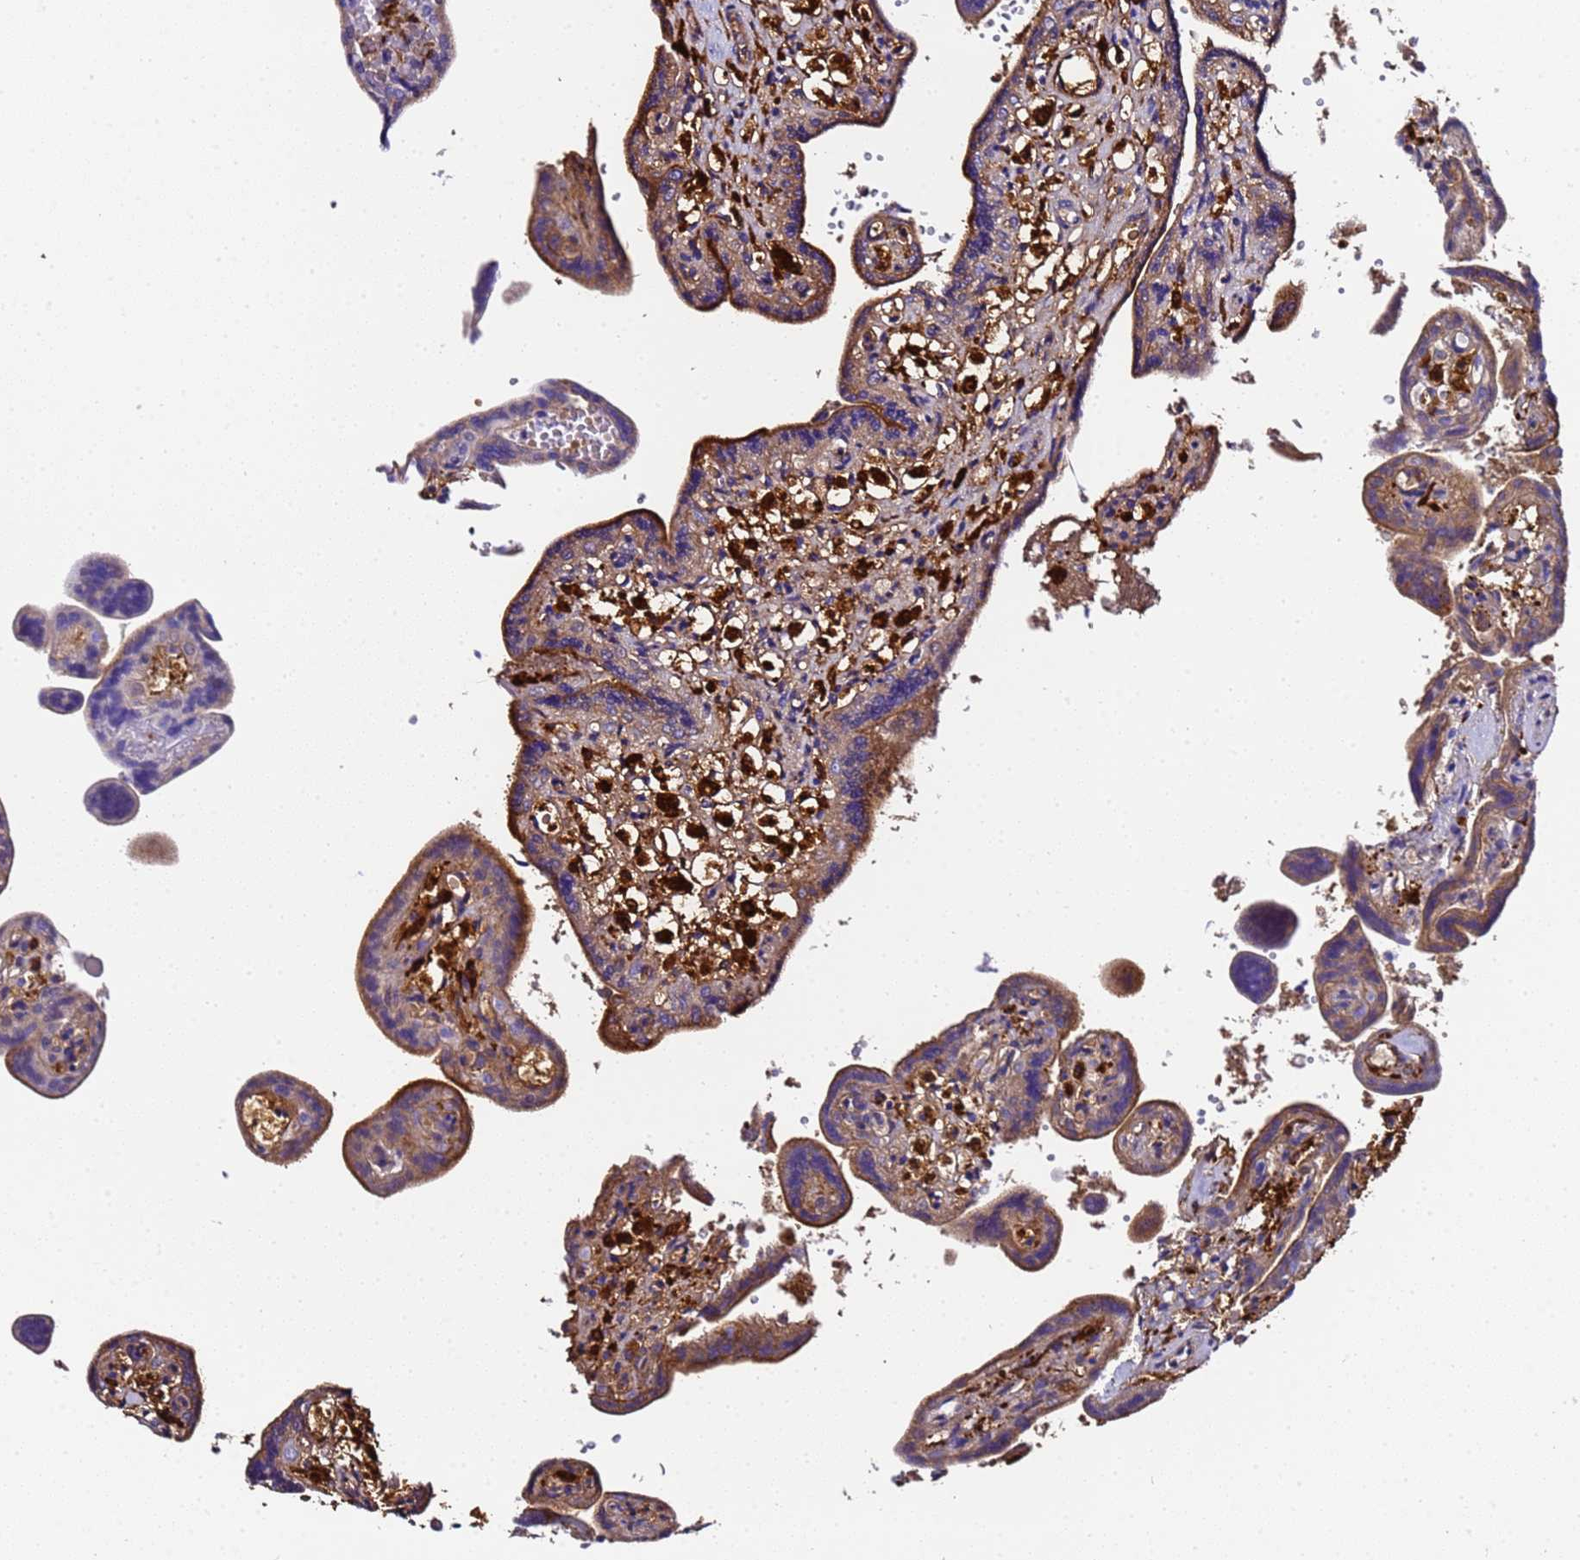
{"staining": {"intensity": "moderate", "quantity": "<25%", "location": "cytoplasmic/membranous"}, "tissue": "placenta", "cell_type": "Trophoblastic cells", "image_type": "normal", "snomed": [{"axis": "morphology", "description": "Normal tissue, NOS"}, {"axis": "topography", "description": "Placenta"}], "caption": "This is an image of IHC staining of unremarkable placenta, which shows moderate positivity in the cytoplasmic/membranous of trophoblastic cells.", "gene": "FTL", "patient": {"sex": "female", "age": 37}}